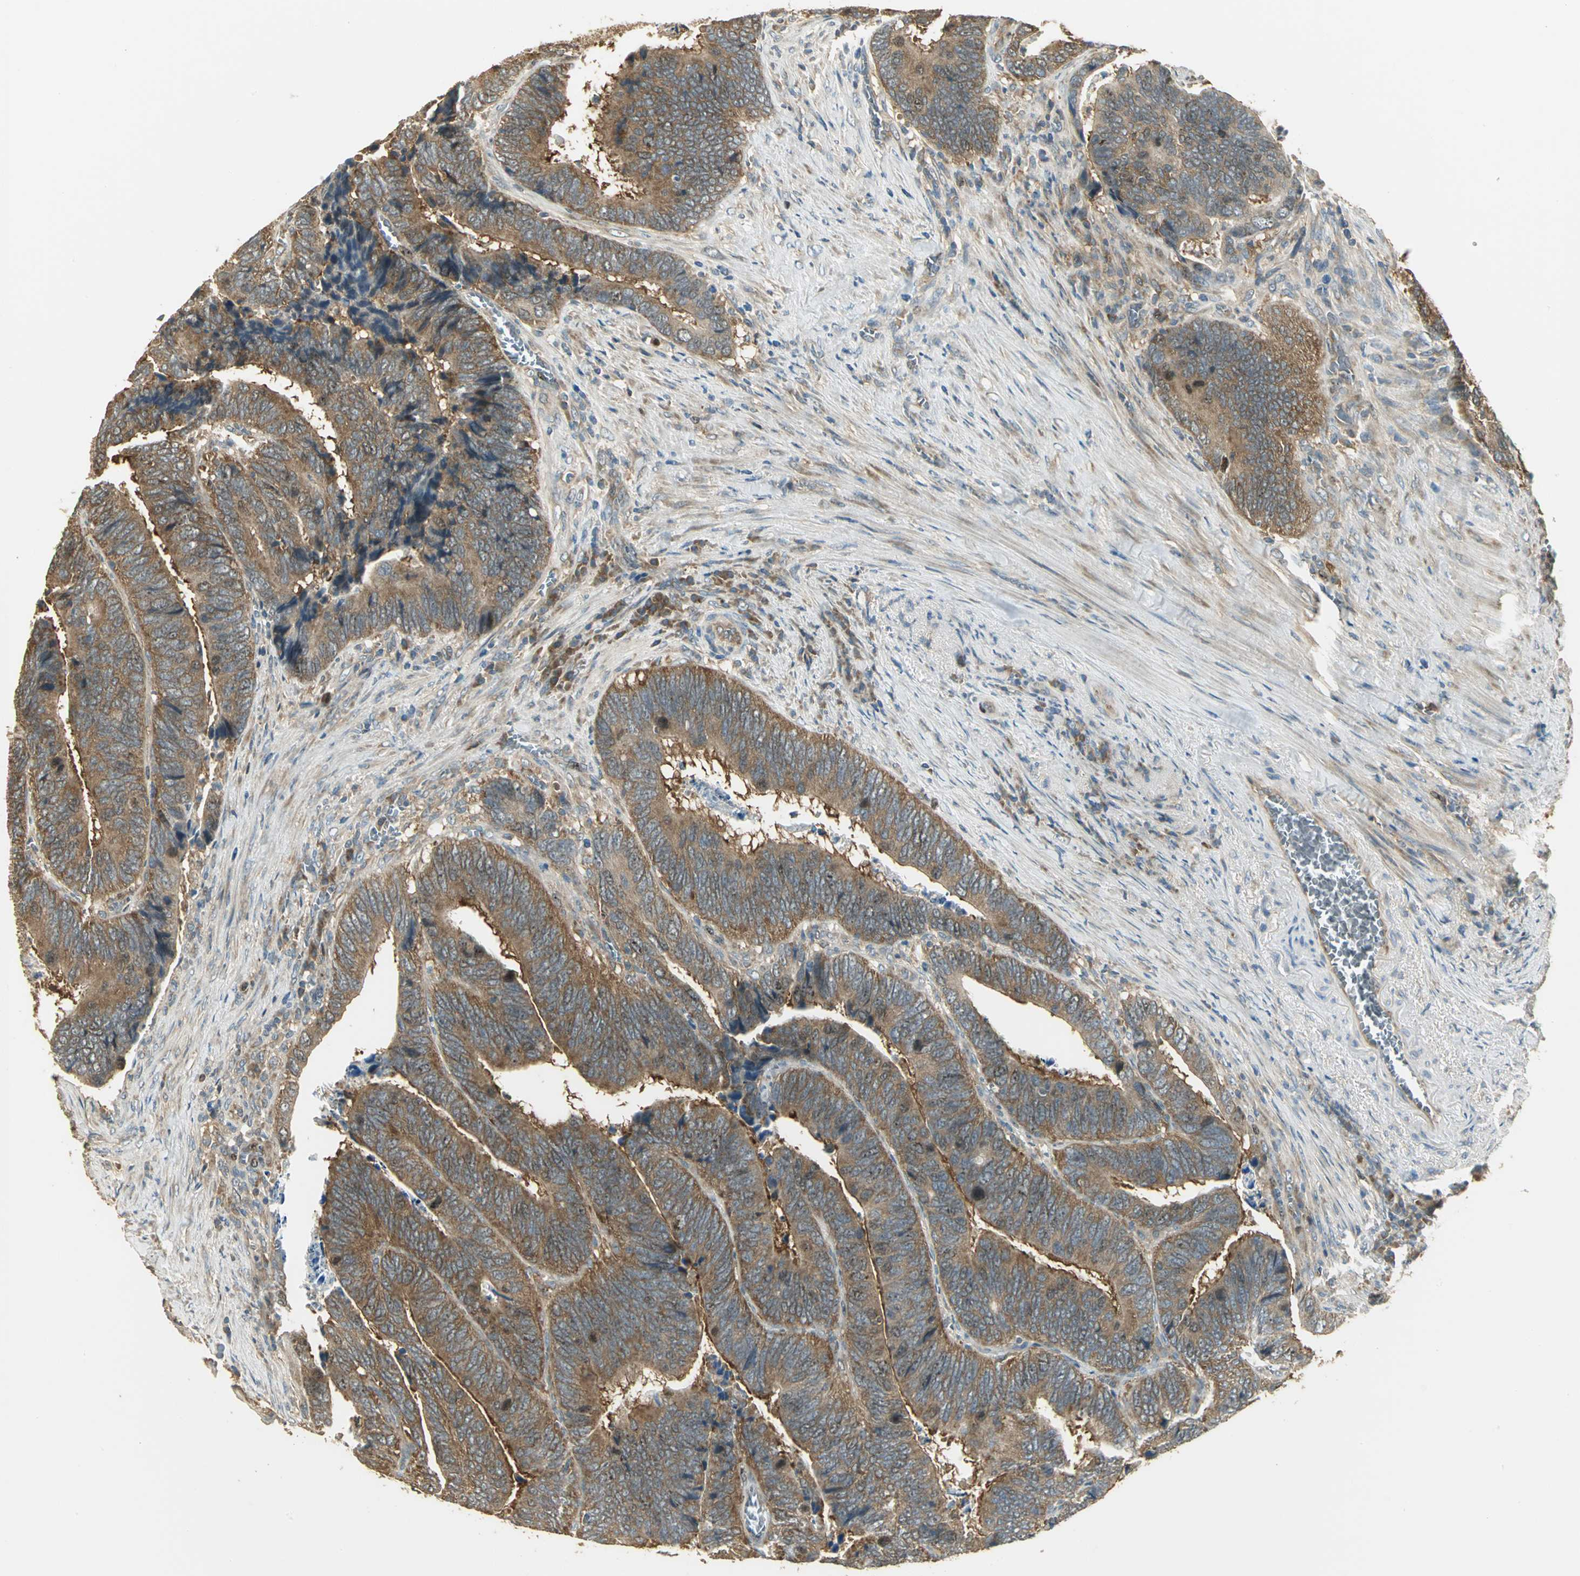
{"staining": {"intensity": "moderate", "quantity": ">75%", "location": "cytoplasmic/membranous"}, "tissue": "colorectal cancer", "cell_type": "Tumor cells", "image_type": "cancer", "snomed": [{"axis": "morphology", "description": "Adenocarcinoma, NOS"}, {"axis": "topography", "description": "Colon"}], "caption": "Tumor cells show moderate cytoplasmic/membranous expression in approximately >75% of cells in colorectal cancer.", "gene": "RARS1", "patient": {"sex": "male", "age": 72}}